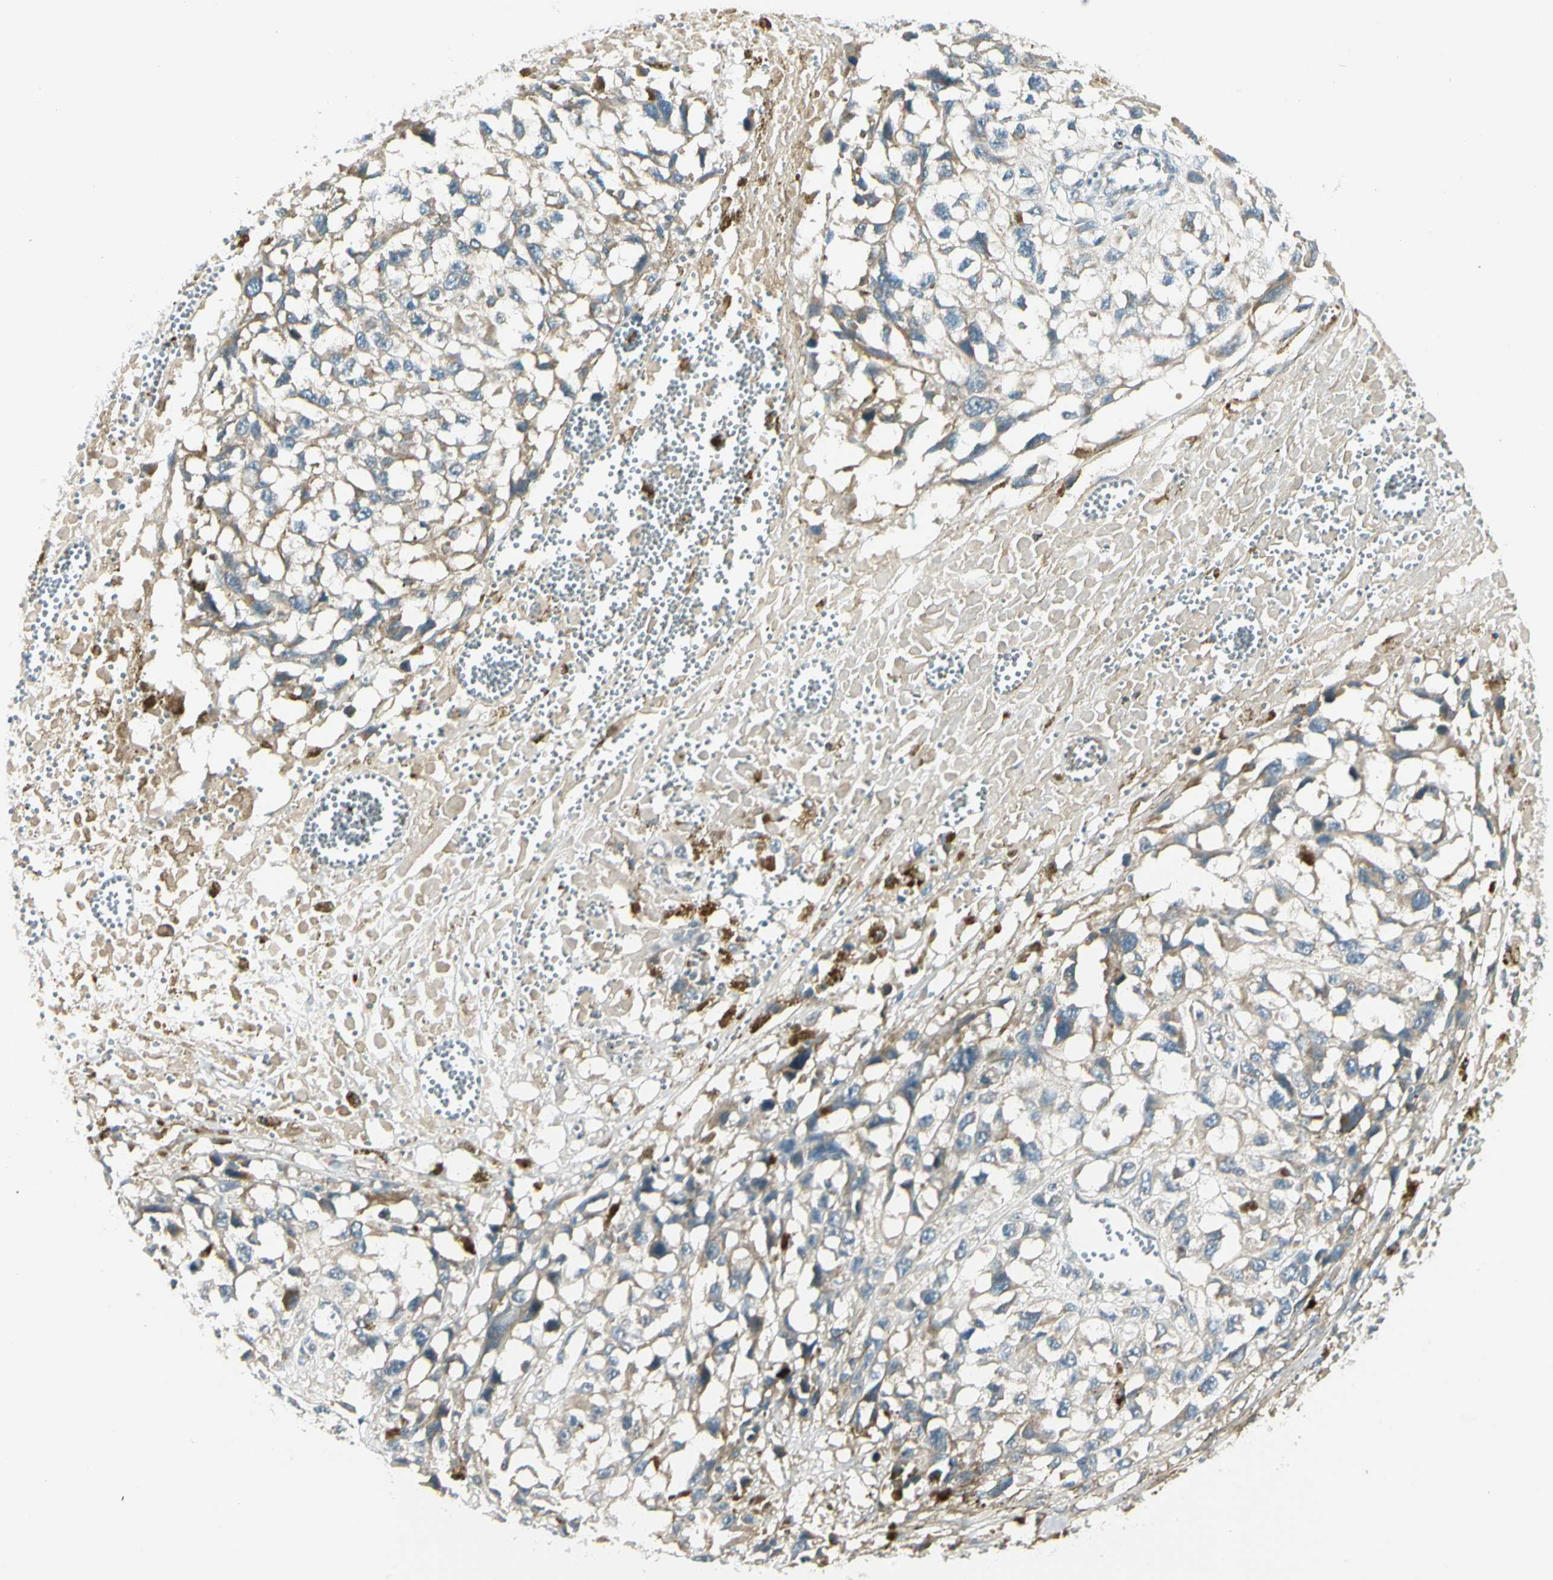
{"staining": {"intensity": "weak", "quantity": "25%-75%", "location": "cytoplasmic/membranous"}, "tissue": "melanoma", "cell_type": "Tumor cells", "image_type": "cancer", "snomed": [{"axis": "morphology", "description": "Malignant melanoma, Metastatic site"}, {"axis": "topography", "description": "Lymph node"}], "caption": "DAB immunohistochemical staining of malignant melanoma (metastatic site) exhibits weak cytoplasmic/membranous protein expression in approximately 25%-75% of tumor cells. The protein is shown in brown color, while the nuclei are stained blue.", "gene": "BNIP1", "patient": {"sex": "male", "age": 59}}